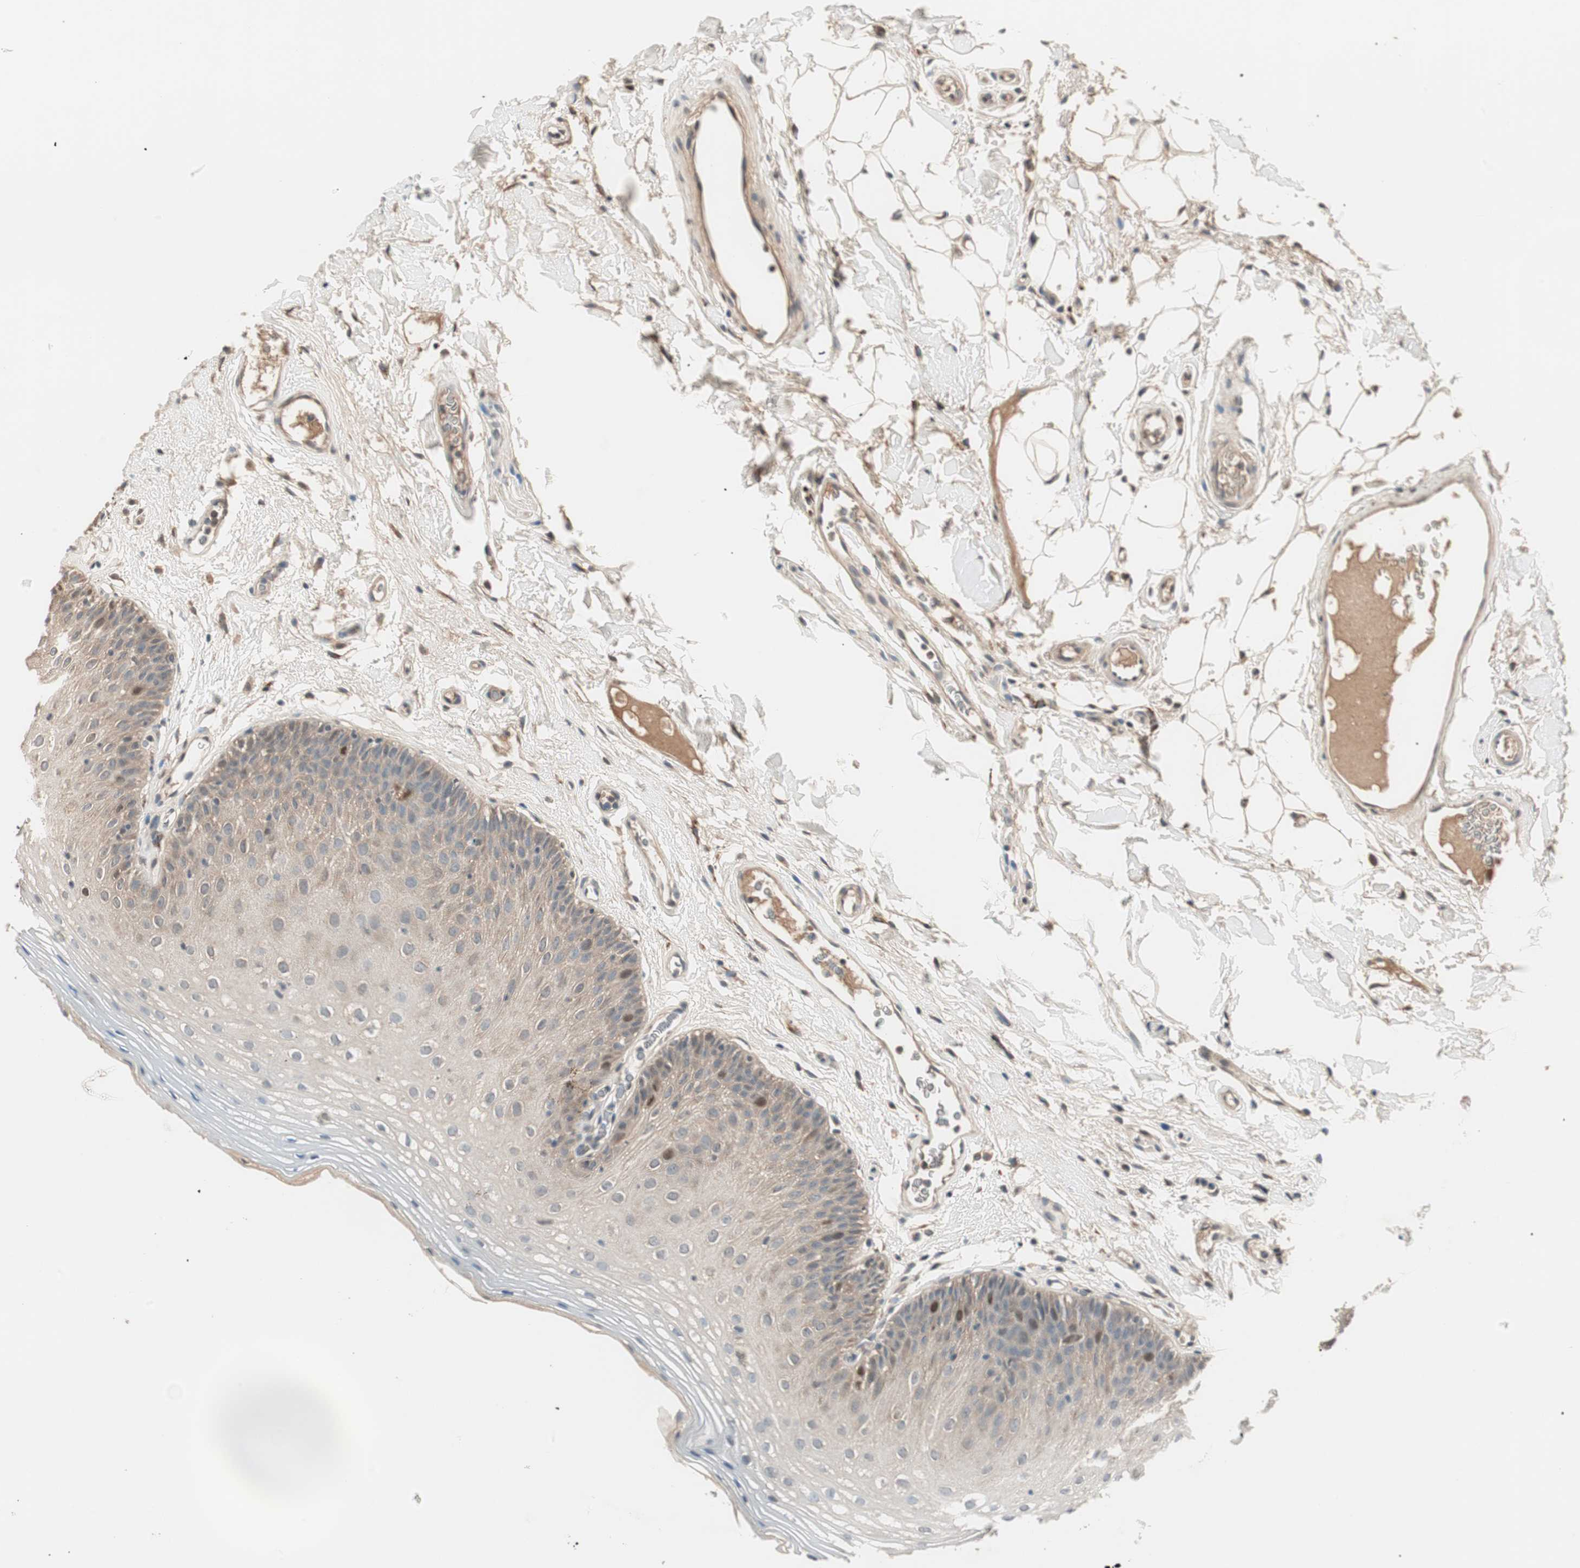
{"staining": {"intensity": "moderate", "quantity": ">75%", "location": "cytoplasmic/membranous"}, "tissue": "oral mucosa", "cell_type": "Squamous epithelial cells", "image_type": "normal", "snomed": [{"axis": "morphology", "description": "Normal tissue, NOS"}, {"axis": "morphology", "description": "Squamous cell carcinoma, NOS"}, {"axis": "topography", "description": "Skeletal muscle"}, {"axis": "topography", "description": "Oral tissue"}], "caption": "Unremarkable oral mucosa demonstrates moderate cytoplasmic/membranous positivity in approximately >75% of squamous epithelial cells, visualized by immunohistochemistry. Nuclei are stained in blue.", "gene": "NFRKB", "patient": {"sex": "male", "age": 71}}